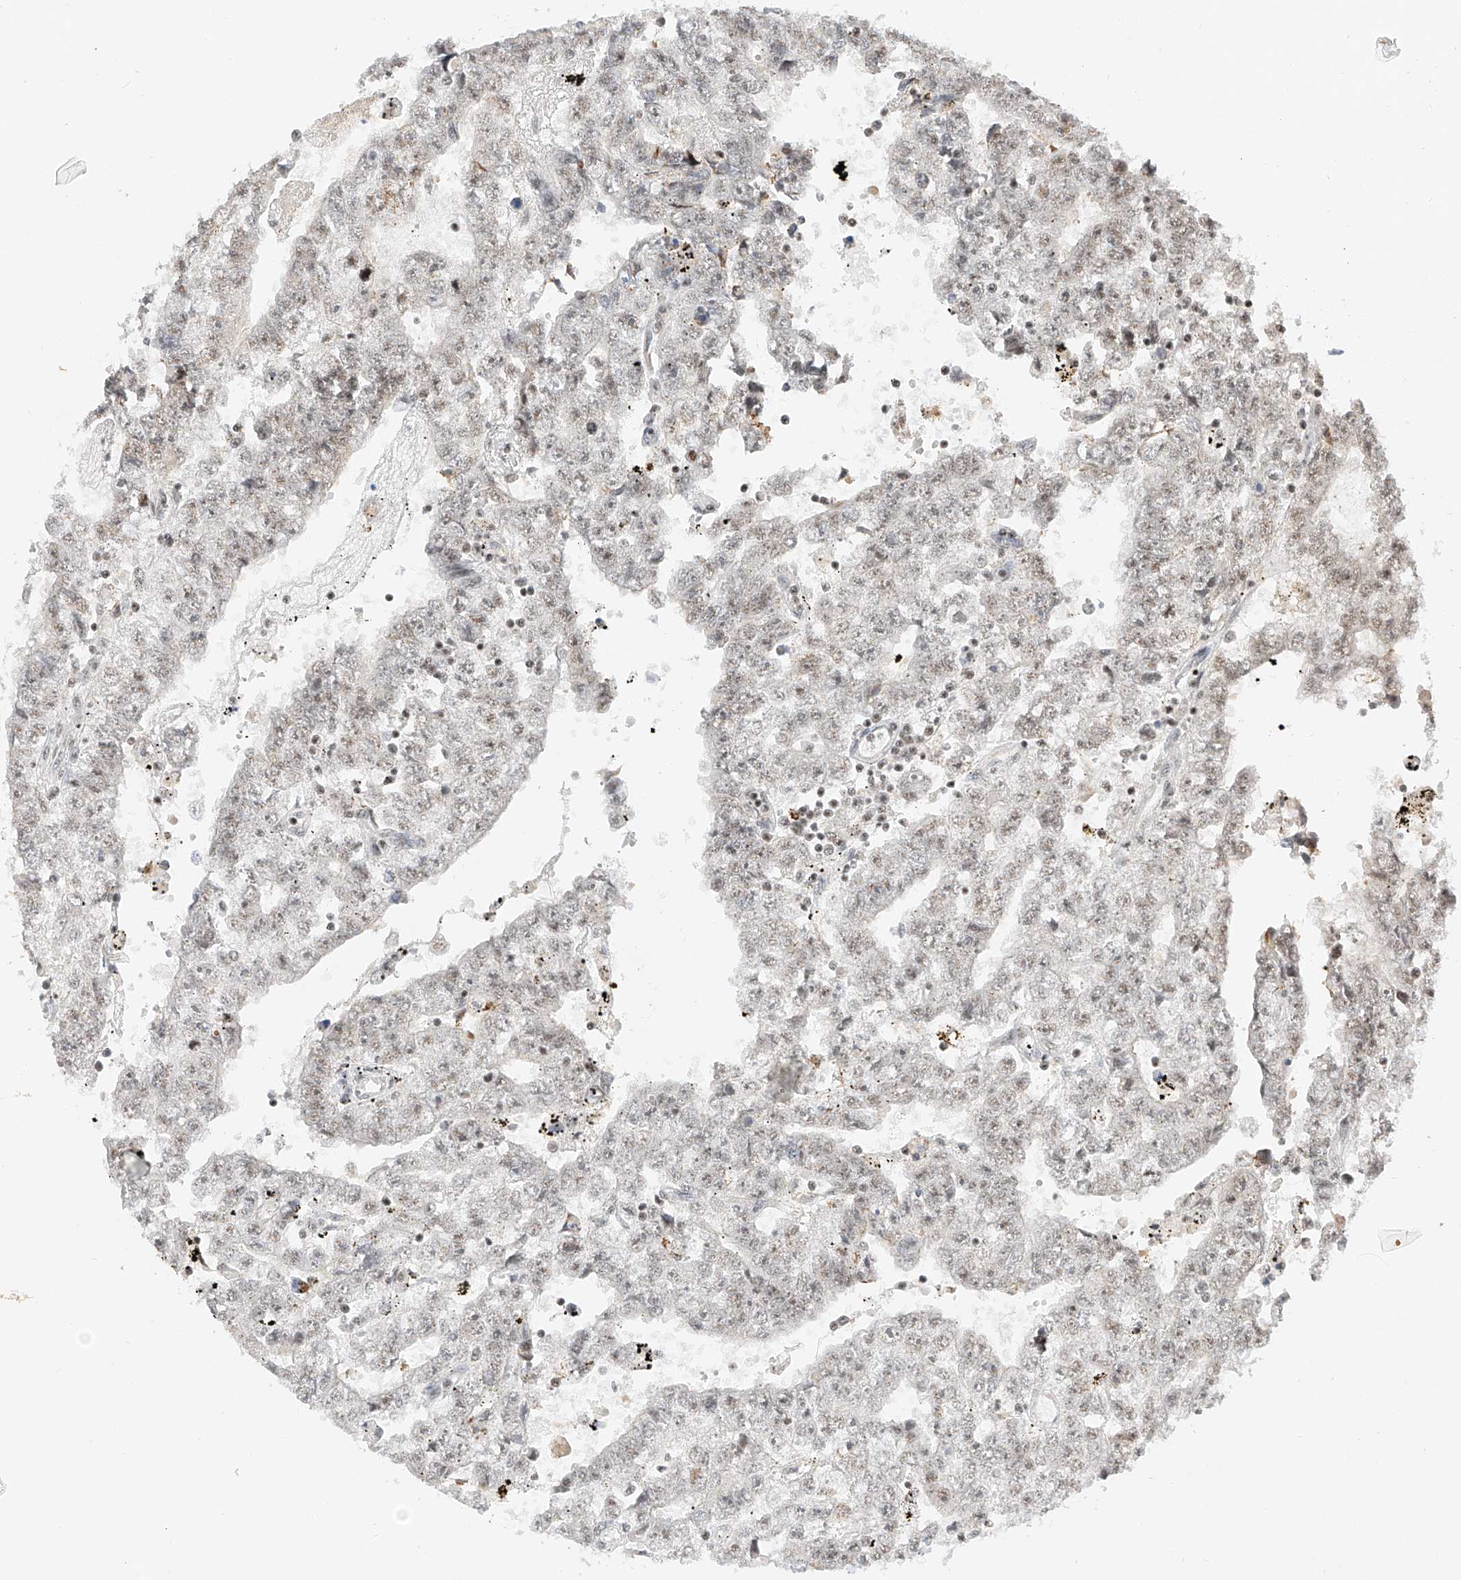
{"staining": {"intensity": "weak", "quantity": "<25%", "location": "nuclear"}, "tissue": "testis cancer", "cell_type": "Tumor cells", "image_type": "cancer", "snomed": [{"axis": "morphology", "description": "Carcinoma, Embryonal, NOS"}, {"axis": "topography", "description": "Testis"}], "caption": "Immunohistochemistry (IHC) micrograph of neoplastic tissue: human testis embryonal carcinoma stained with DAB (3,3'-diaminobenzidine) reveals no significant protein staining in tumor cells. Nuclei are stained in blue.", "gene": "NRF1", "patient": {"sex": "male", "age": 25}}